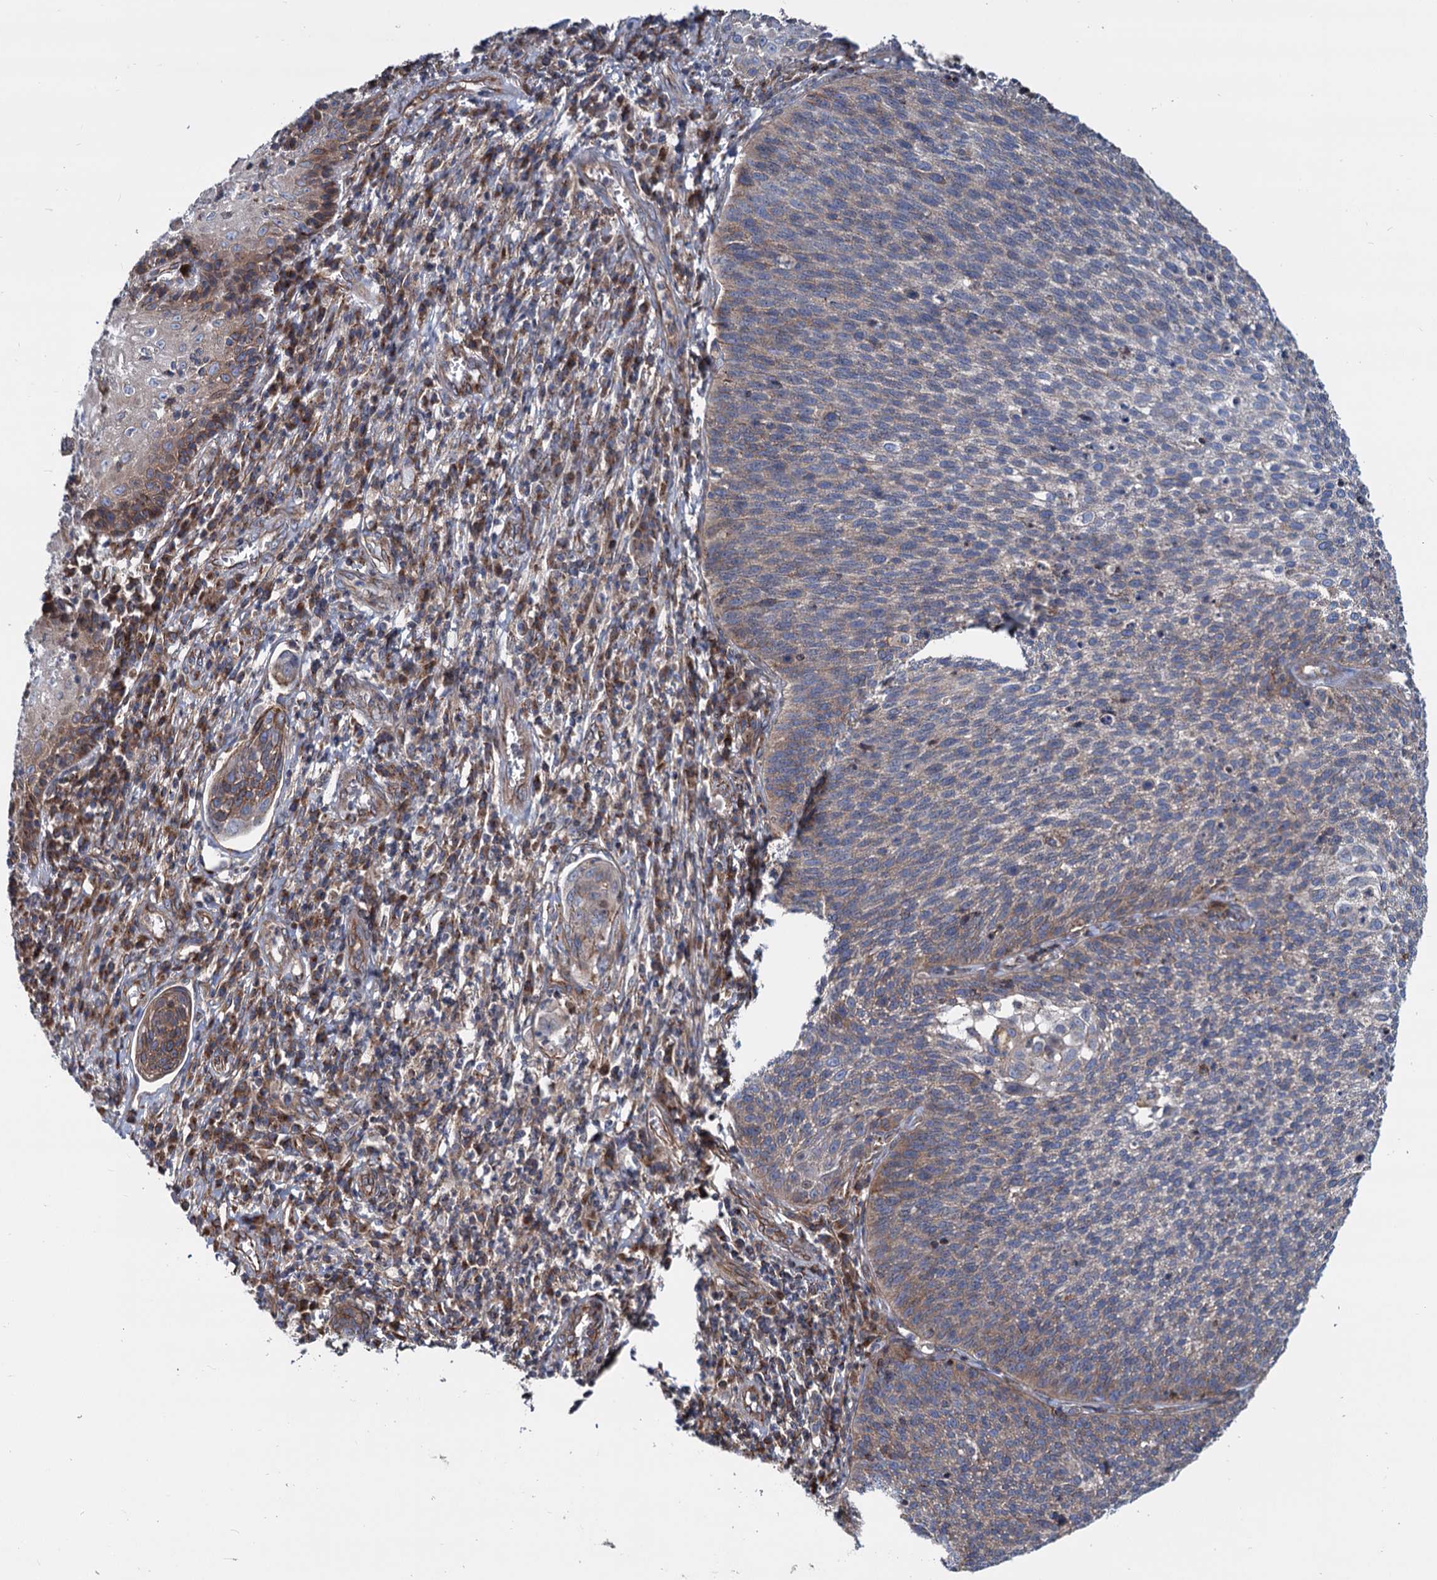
{"staining": {"intensity": "moderate", "quantity": "<25%", "location": "cytoplasmic/membranous"}, "tissue": "cervical cancer", "cell_type": "Tumor cells", "image_type": "cancer", "snomed": [{"axis": "morphology", "description": "Squamous cell carcinoma, NOS"}, {"axis": "topography", "description": "Cervix"}], "caption": "Brown immunohistochemical staining in cervical cancer (squamous cell carcinoma) reveals moderate cytoplasmic/membranous expression in about <25% of tumor cells.", "gene": "PSEN1", "patient": {"sex": "female", "age": 34}}